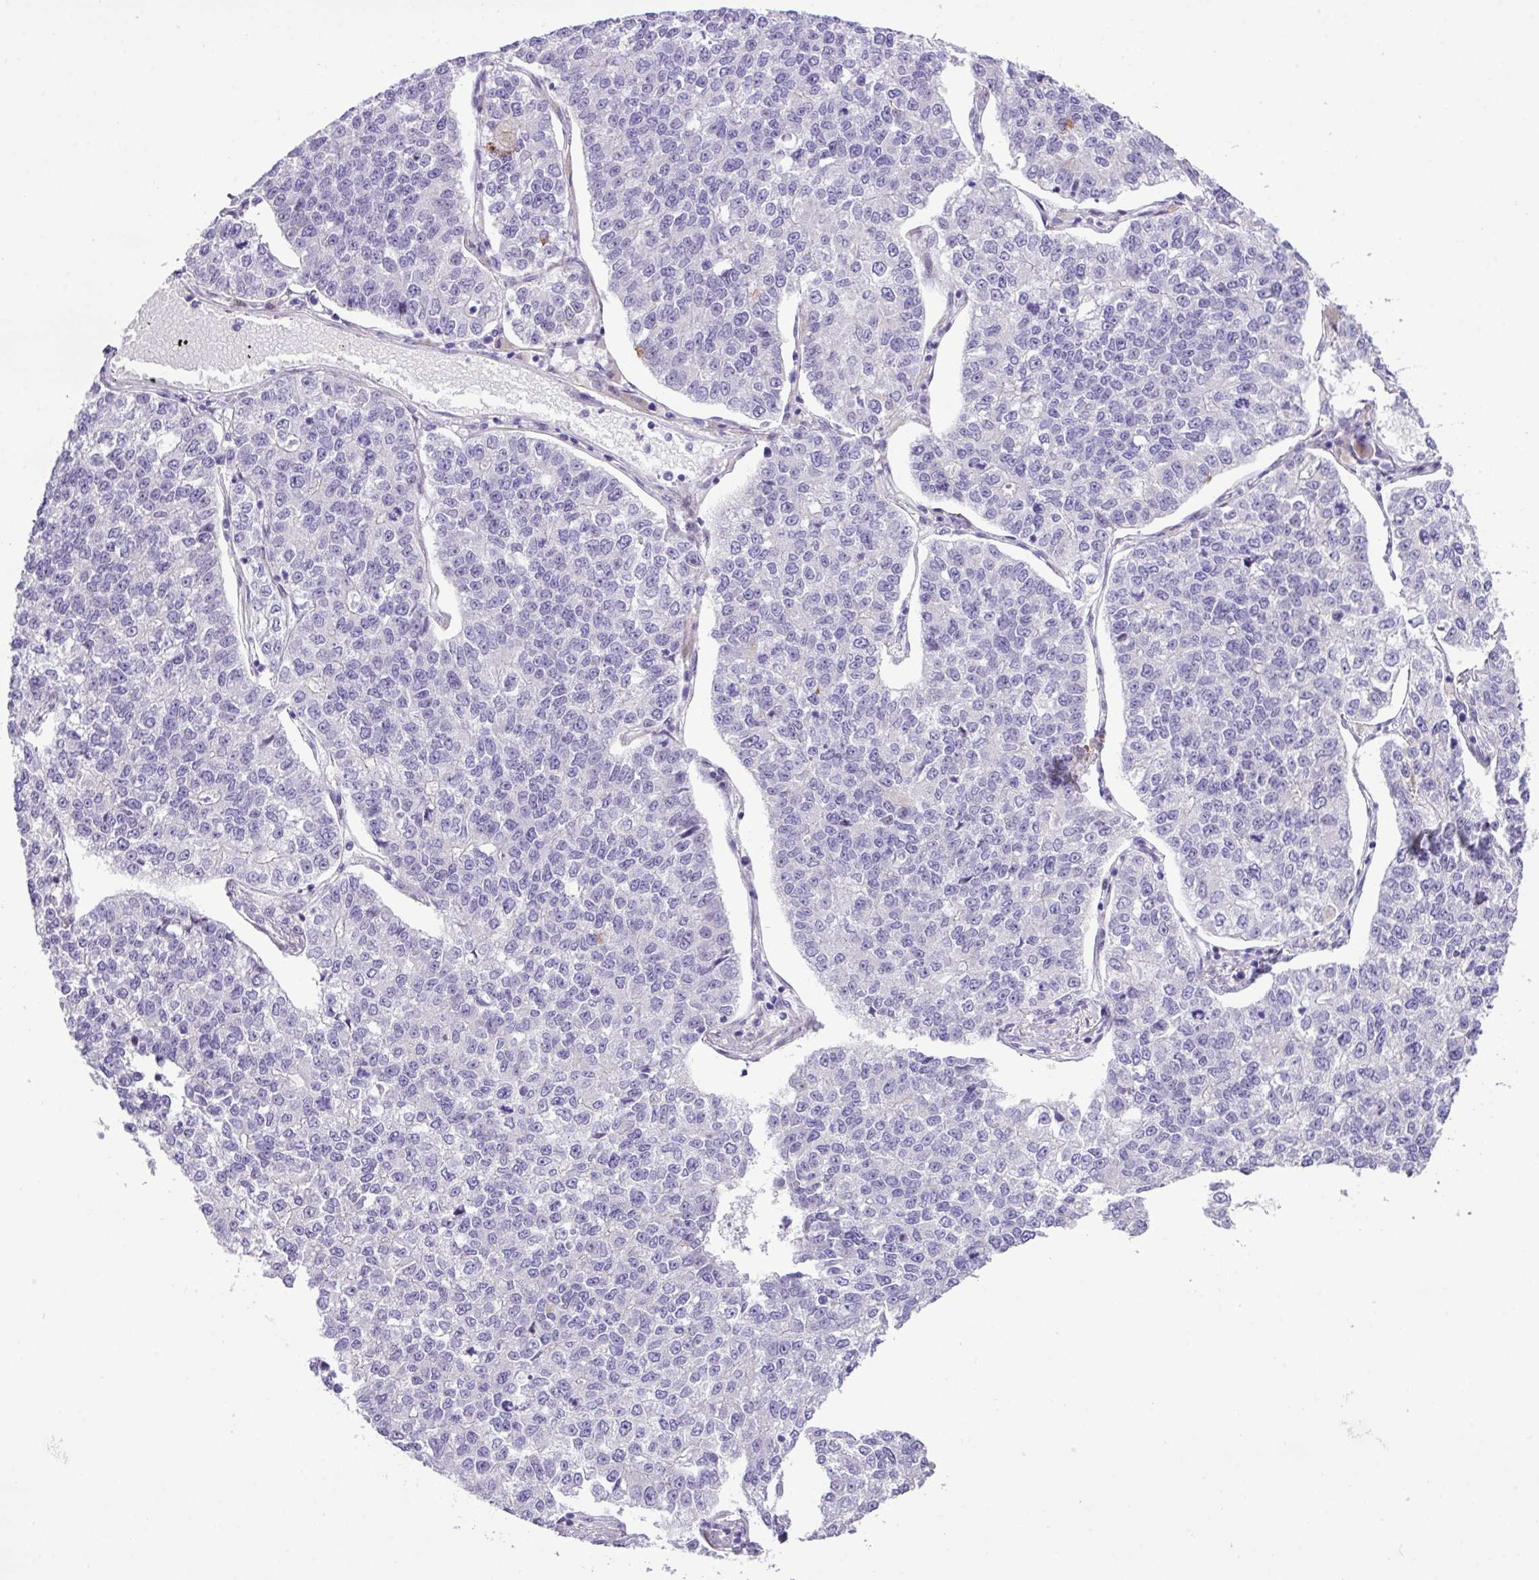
{"staining": {"intensity": "negative", "quantity": "none", "location": "none"}, "tissue": "lung cancer", "cell_type": "Tumor cells", "image_type": "cancer", "snomed": [{"axis": "morphology", "description": "Adenocarcinoma, NOS"}, {"axis": "topography", "description": "Lung"}], "caption": "Tumor cells are negative for brown protein staining in lung adenocarcinoma.", "gene": "YLPM1", "patient": {"sex": "male", "age": 49}}